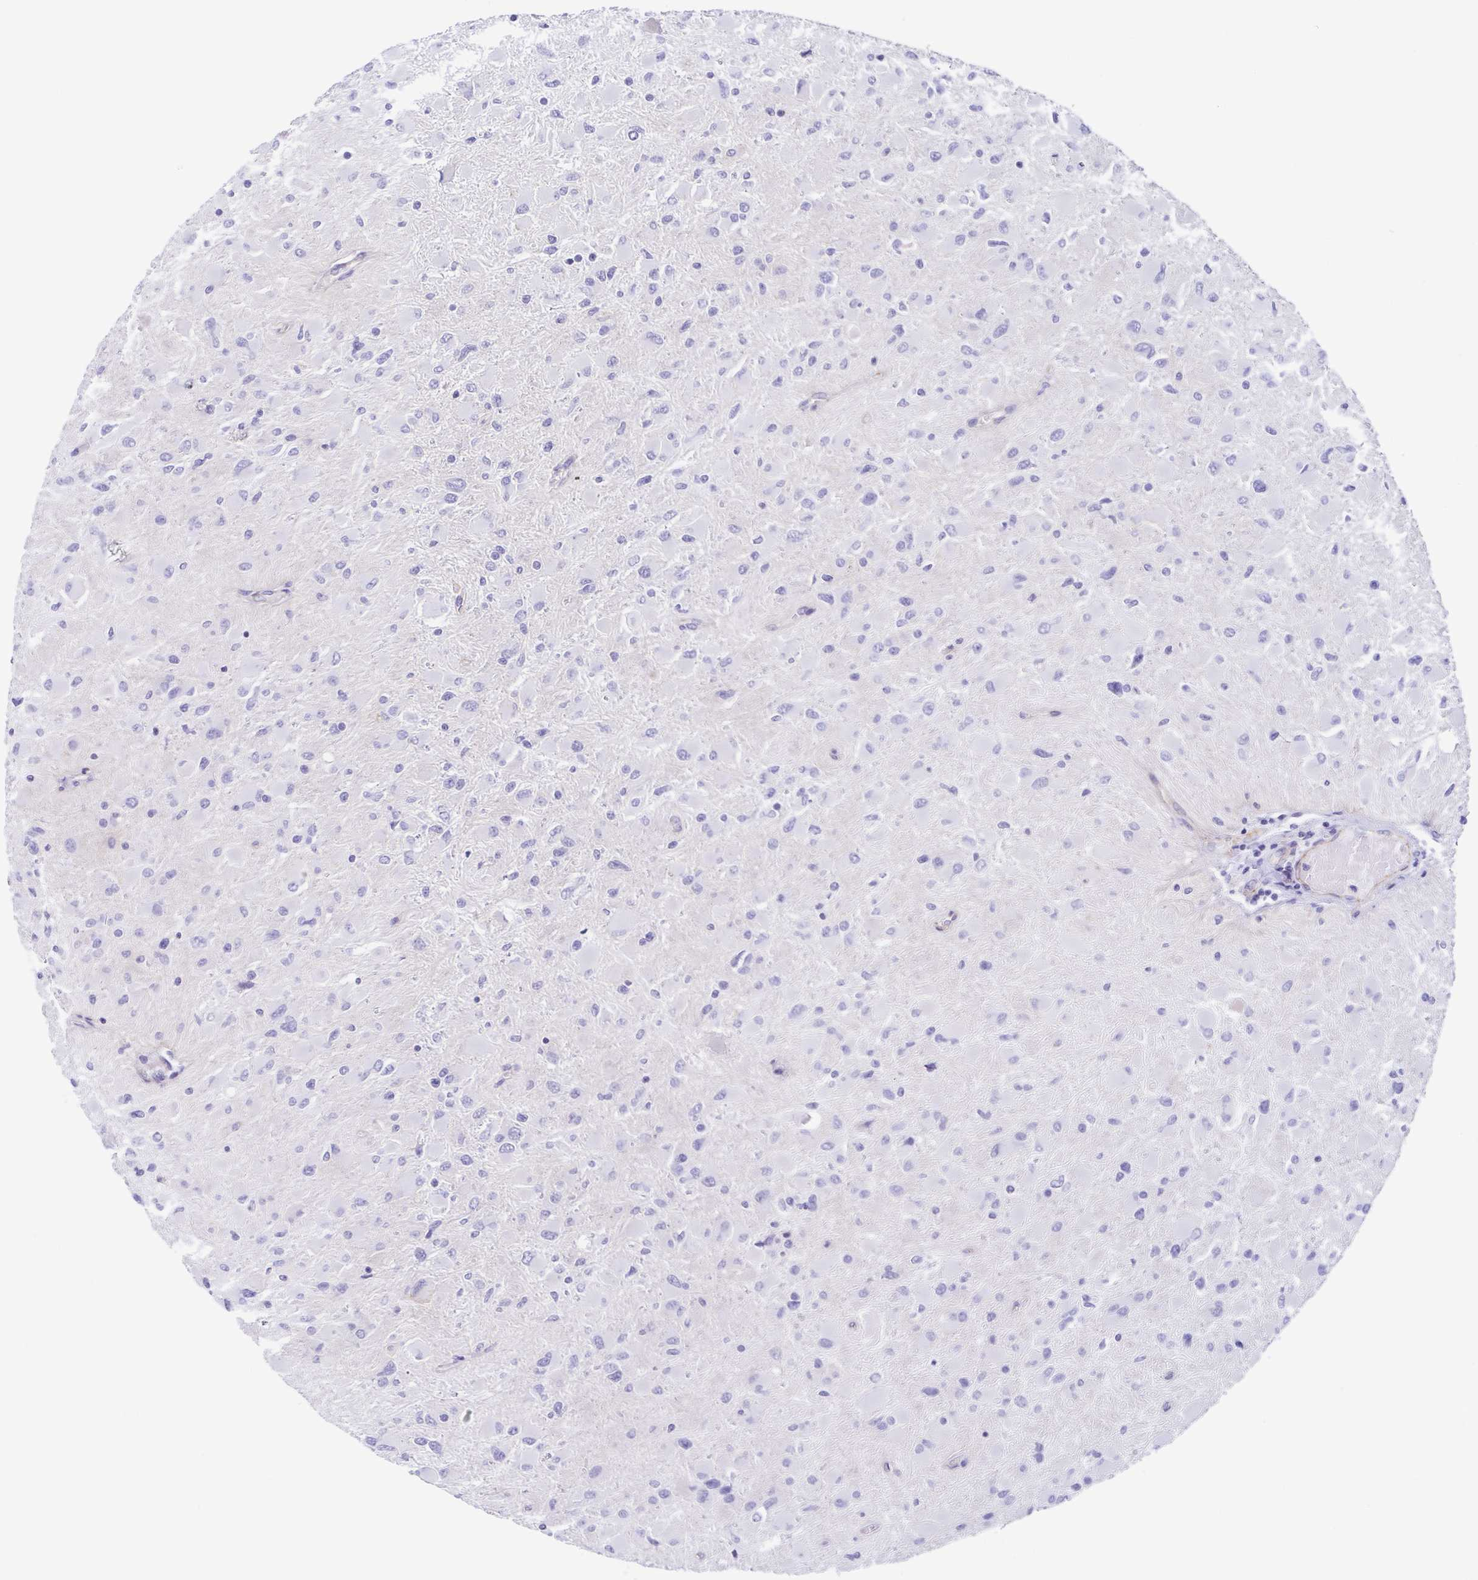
{"staining": {"intensity": "negative", "quantity": "none", "location": "none"}, "tissue": "glioma", "cell_type": "Tumor cells", "image_type": "cancer", "snomed": [{"axis": "morphology", "description": "Glioma, malignant, High grade"}, {"axis": "topography", "description": "Cerebral cortex"}], "caption": "Immunohistochemical staining of human glioma demonstrates no significant positivity in tumor cells. Nuclei are stained in blue.", "gene": "TRAM2", "patient": {"sex": "female", "age": 36}}